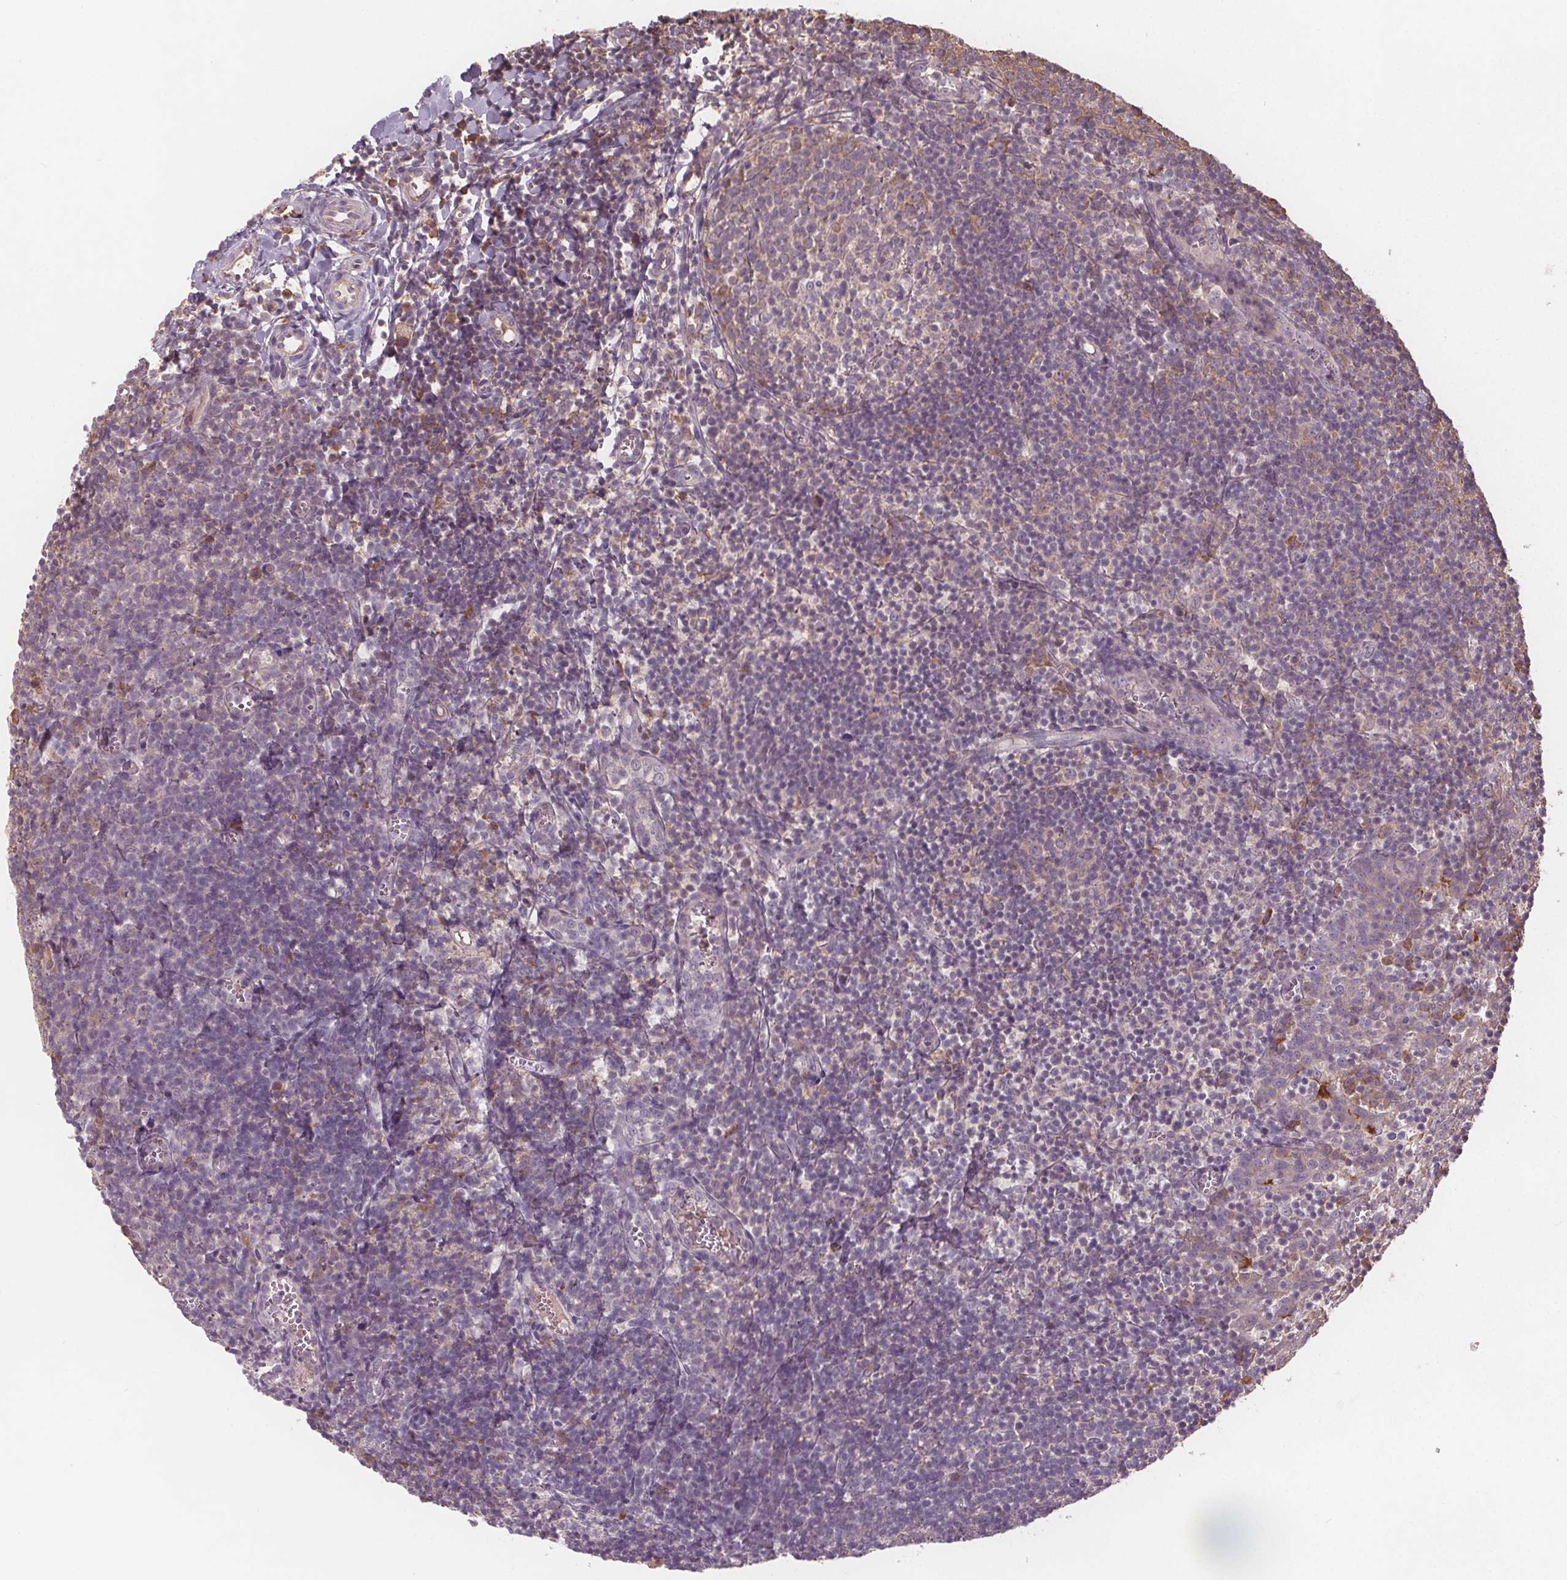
{"staining": {"intensity": "negative", "quantity": "none", "location": "none"}, "tissue": "lymph node", "cell_type": "Germinal center cells", "image_type": "normal", "snomed": [{"axis": "morphology", "description": "Normal tissue, NOS"}, {"axis": "topography", "description": "Lymph node"}], "caption": "Immunohistochemistry of benign human lymph node displays no expression in germinal center cells.", "gene": "TMEM80", "patient": {"sex": "female", "age": 21}}